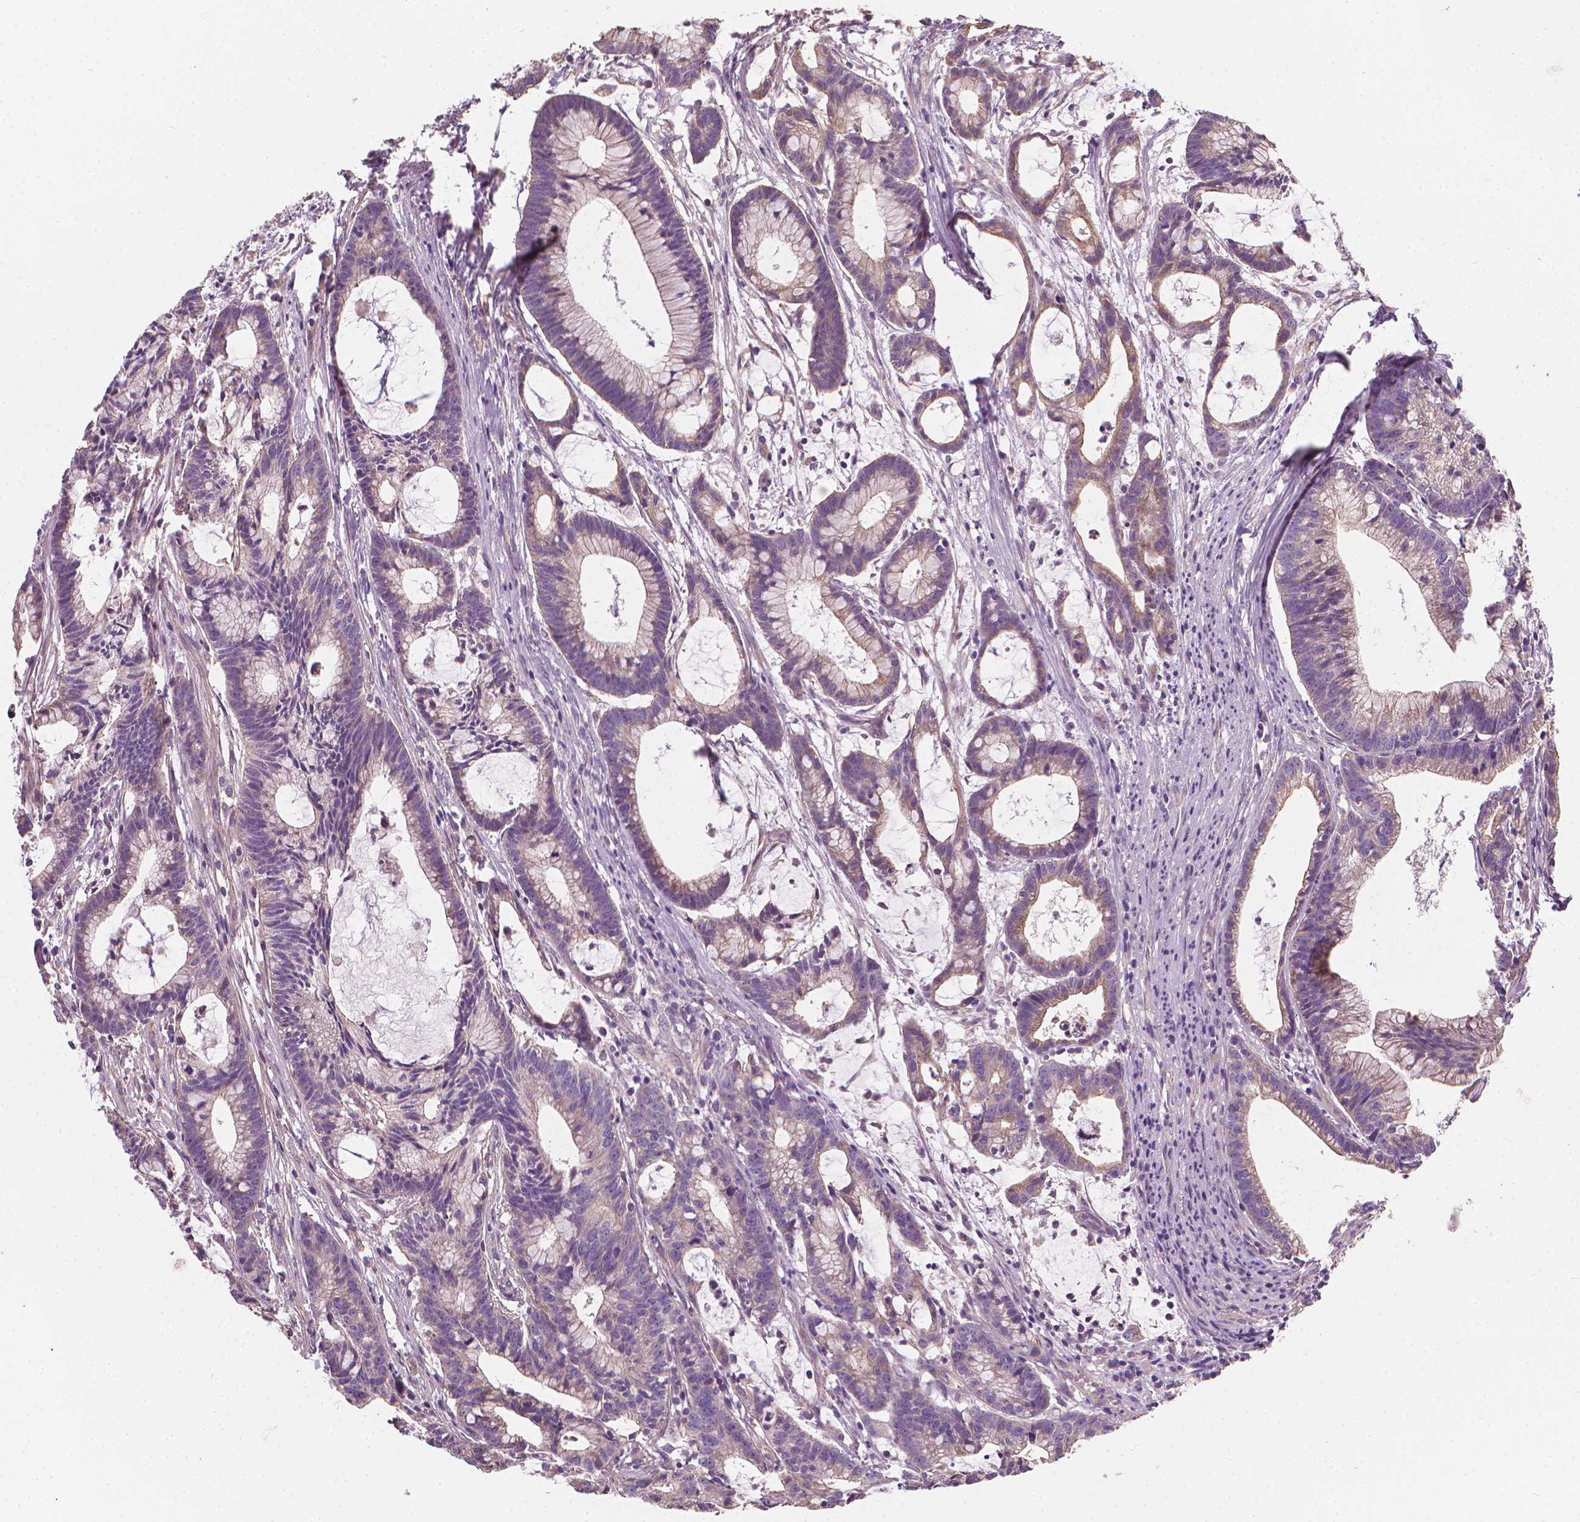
{"staining": {"intensity": "weak", "quantity": "25%-75%", "location": "cytoplasmic/membranous"}, "tissue": "colorectal cancer", "cell_type": "Tumor cells", "image_type": "cancer", "snomed": [{"axis": "morphology", "description": "Adenocarcinoma, NOS"}, {"axis": "topography", "description": "Colon"}], "caption": "IHC micrograph of human colorectal cancer (adenocarcinoma) stained for a protein (brown), which demonstrates low levels of weak cytoplasmic/membranous expression in about 25%-75% of tumor cells.", "gene": "RIIAD1", "patient": {"sex": "female", "age": 78}}